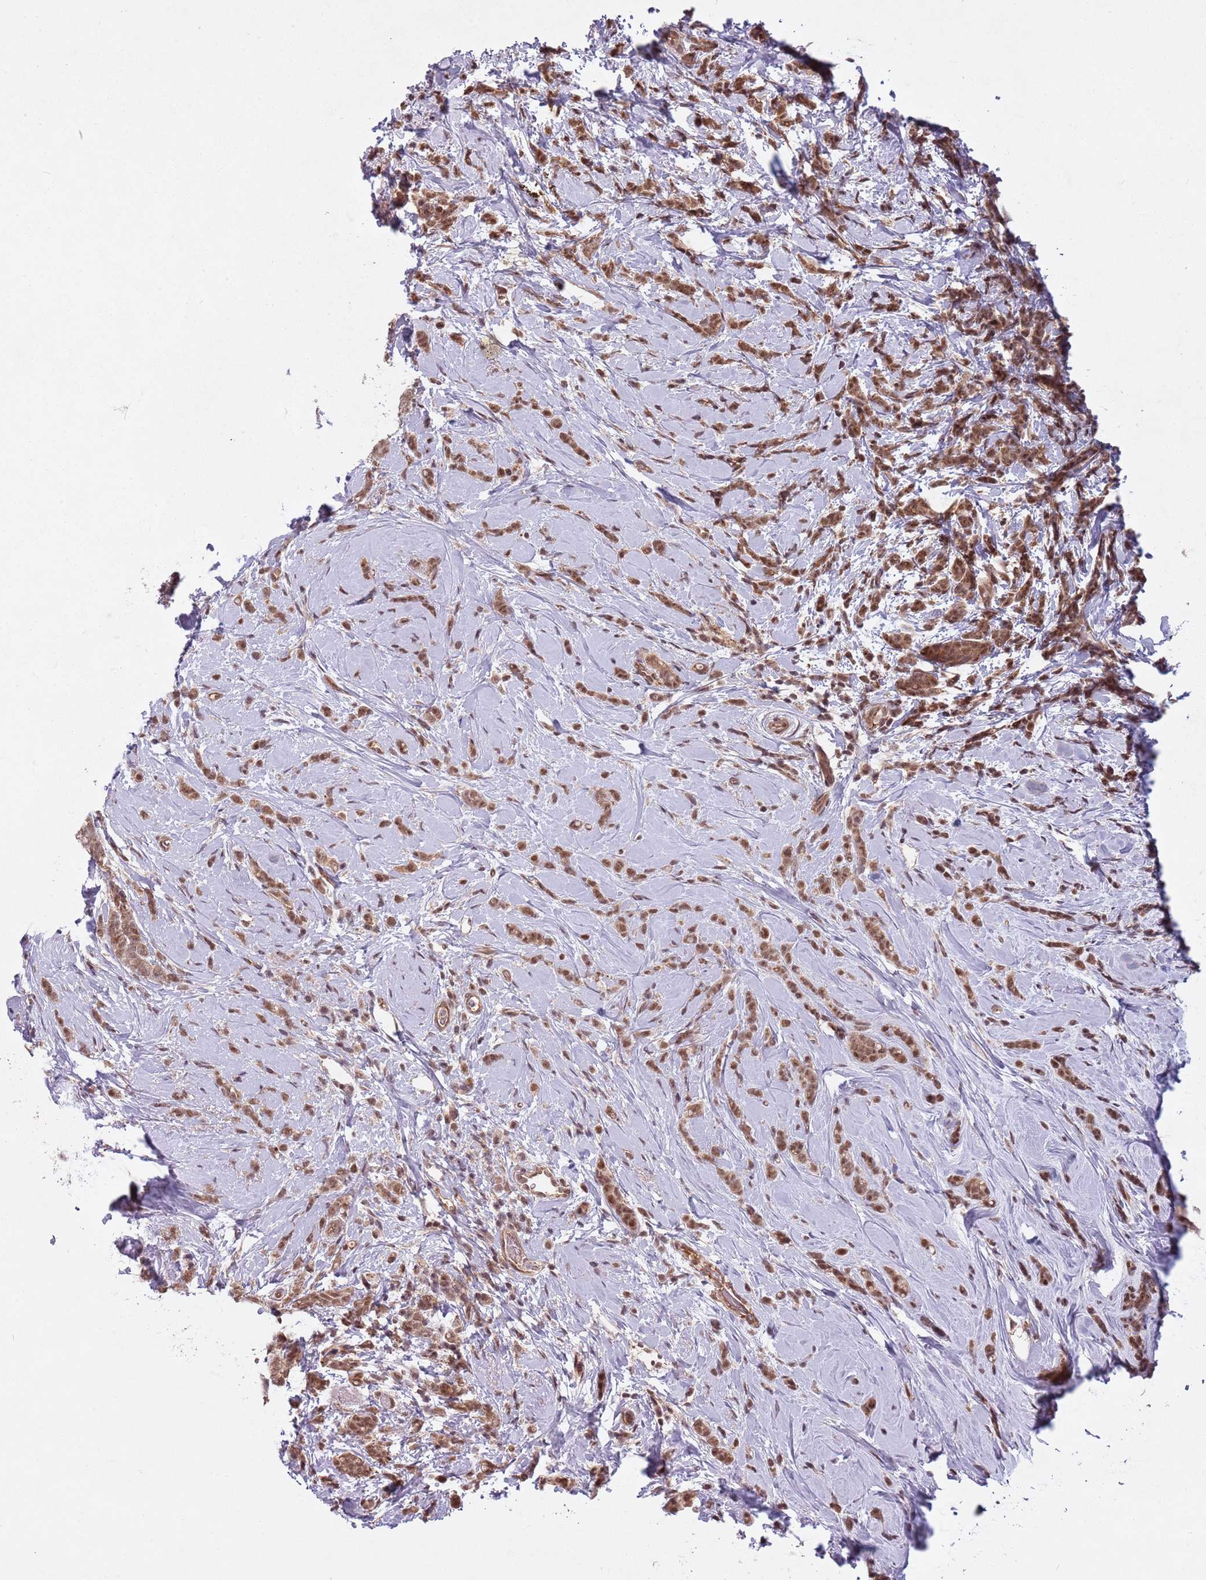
{"staining": {"intensity": "moderate", "quantity": ">75%", "location": "cytoplasmic/membranous,nuclear"}, "tissue": "breast cancer", "cell_type": "Tumor cells", "image_type": "cancer", "snomed": [{"axis": "morphology", "description": "Lobular carcinoma"}, {"axis": "topography", "description": "Breast"}], "caption": "Protein staining of breast lobular carcinoma tissue shows moderate cytoplasmic/membranous and nuclear staining in about >75% of tumor cells. Ihc stains the protein of interest in brown and the nuclei are stained blue.", "gene": "SUDS3", "patient": {"sex": "female", "age": 58}}